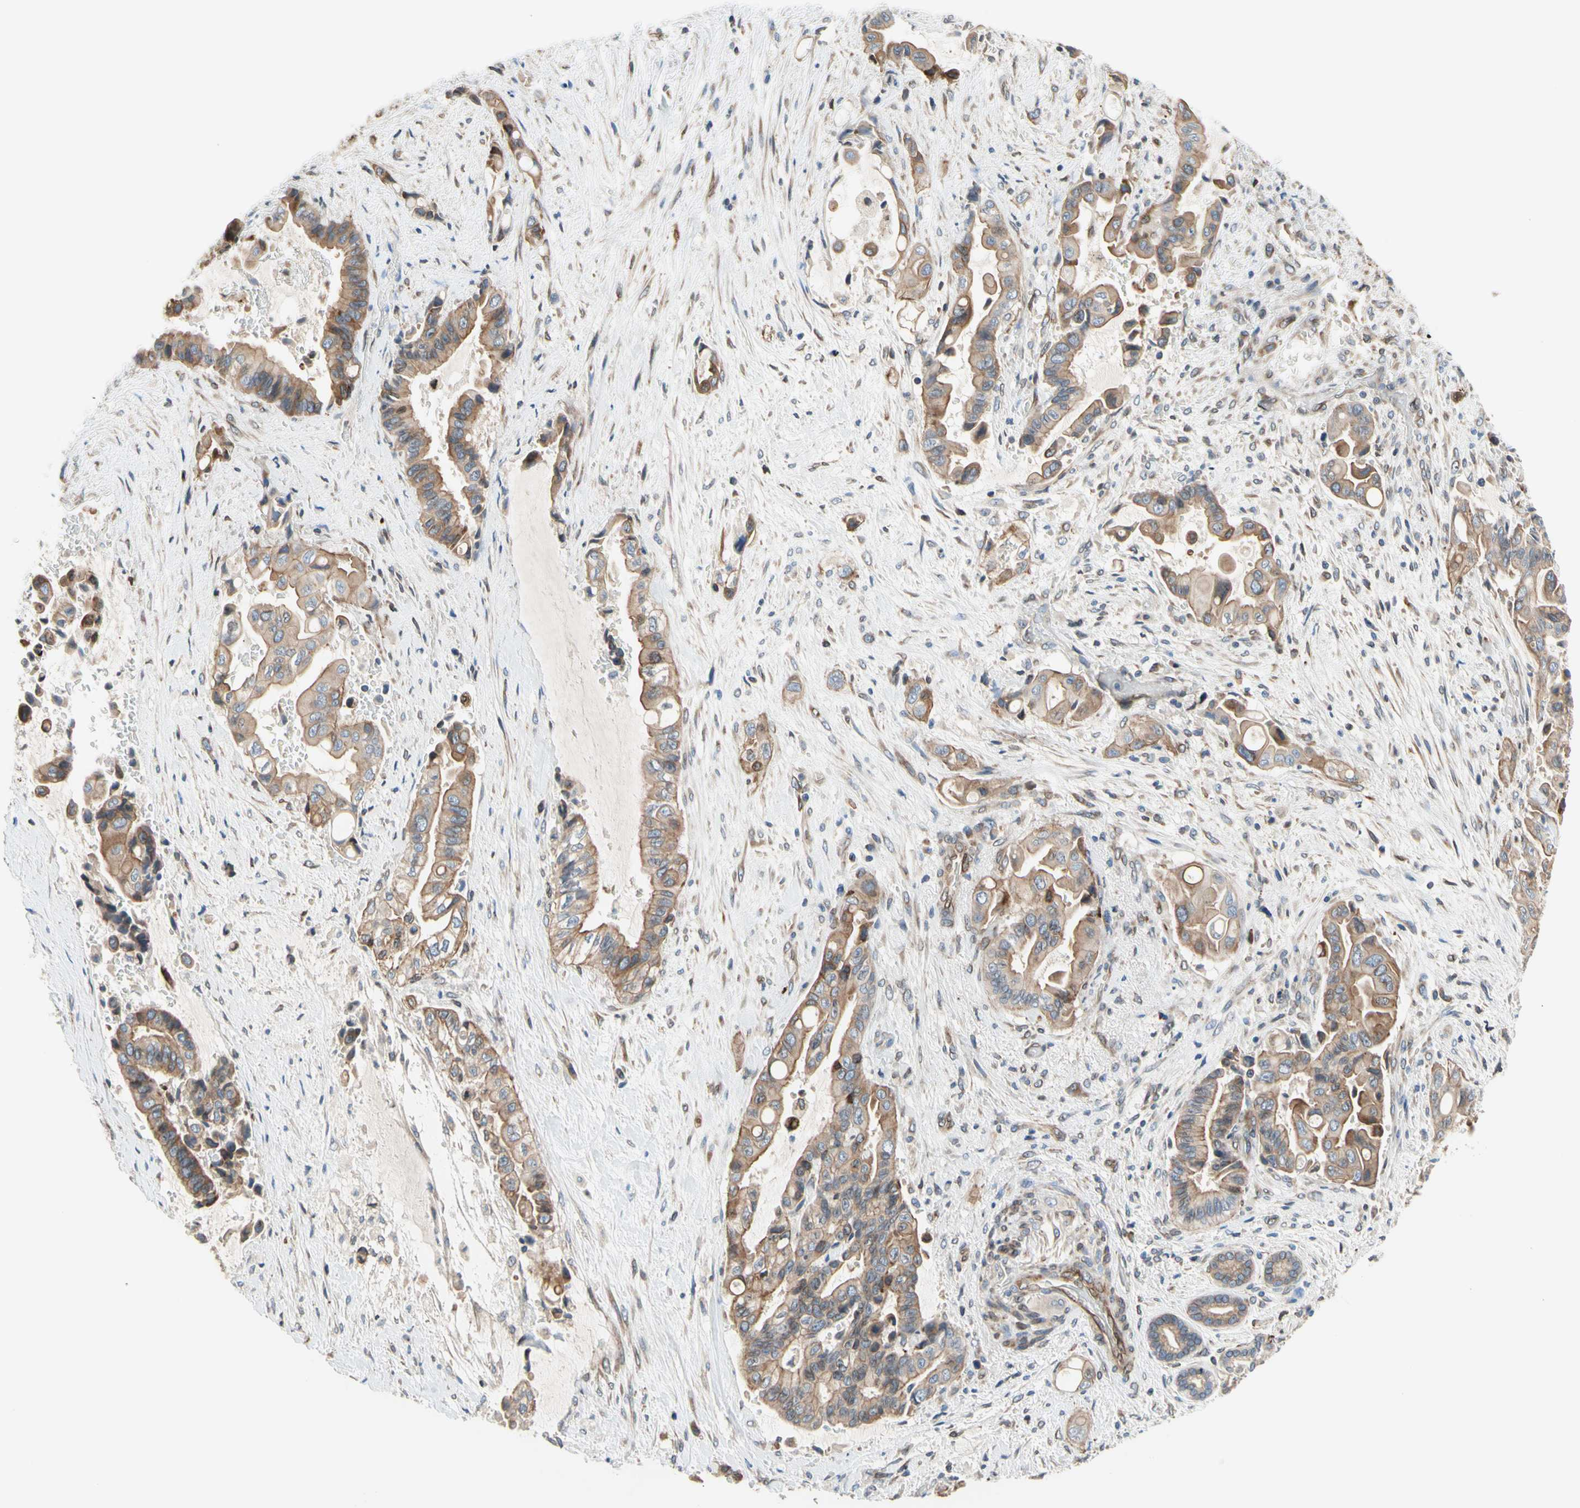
{"staining": {"intensity": "moderate", "quantity": ">75%", "location": "cytoplasmic/membranous"}, "tissue": "liver cancer", "cell_type": "Tumor cells", "image_type": "cancer", "snomed": [{"axis": "morphology", "description": "Cholangiocarcinoma"}, {"axis": "topography", "description": "Liver"}], "caption": "Immunohistochemistry (IHC) micrograph of human liver cancer stained for a protein (brown), which exhibits medium levels of moderate cytoplasmic/membranous staining in approximately >75% of tumor cells.", "gene": "TRAF2", "patient": {"sex": "female", "age": 61}}